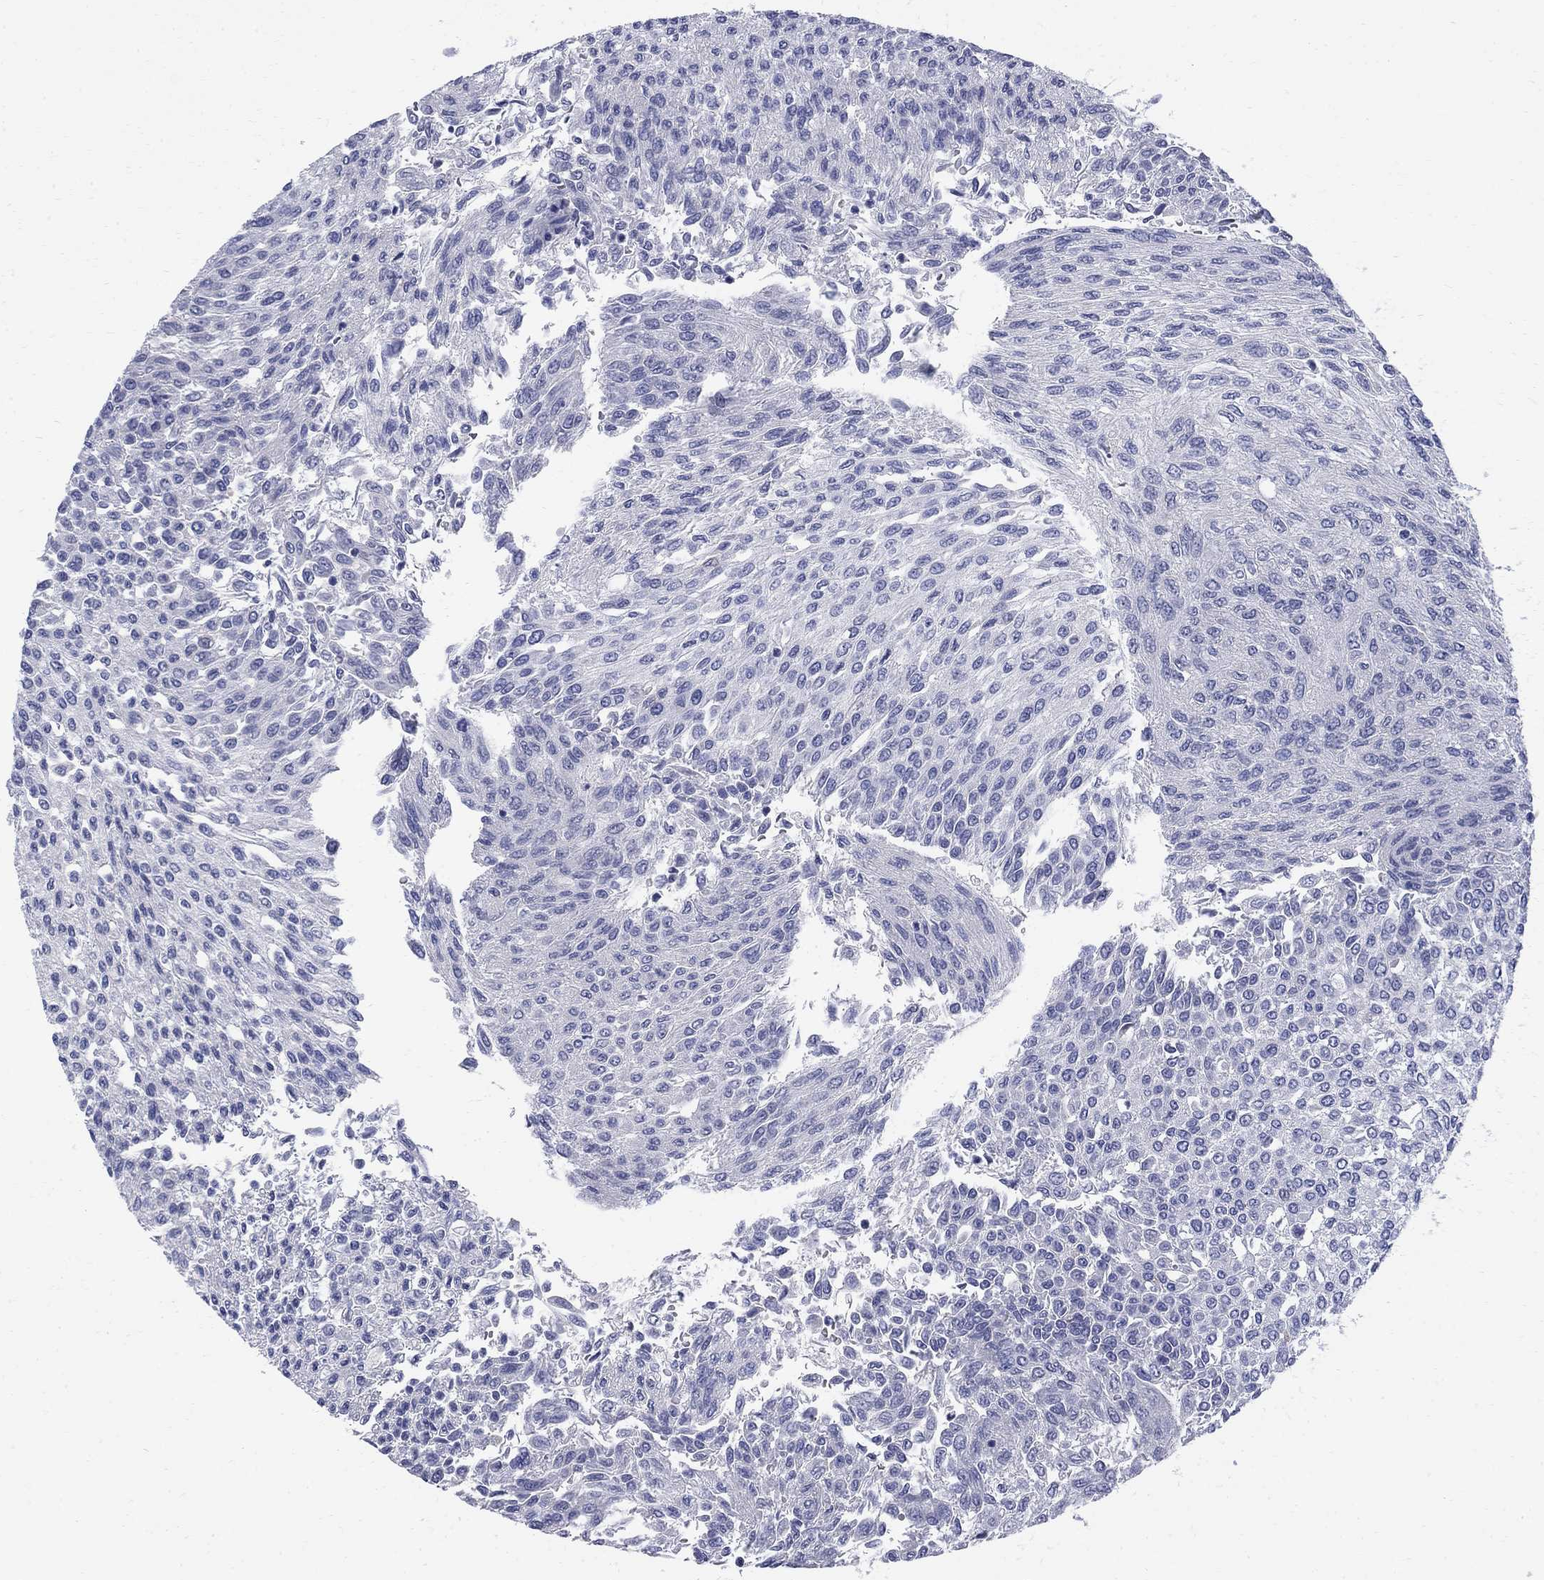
{"staining": {"intensity": "negative", "quantity": "none", "location": "none"}, "tissue": "urothelial cancer", "cell_type": "Tumor cells", "image_type": "cancer", "snomed": [{"axis": "morphology", "description": "Urothelial carcinoma, Low grade"}, {"axis": "topography", "description": "Urinary bladder"}], "caption": "Tumor cells are negative for protein expression in human urothelial cancer.", "gene": "SERPINB2", "patient": {"sex": "male", "age": 78}}